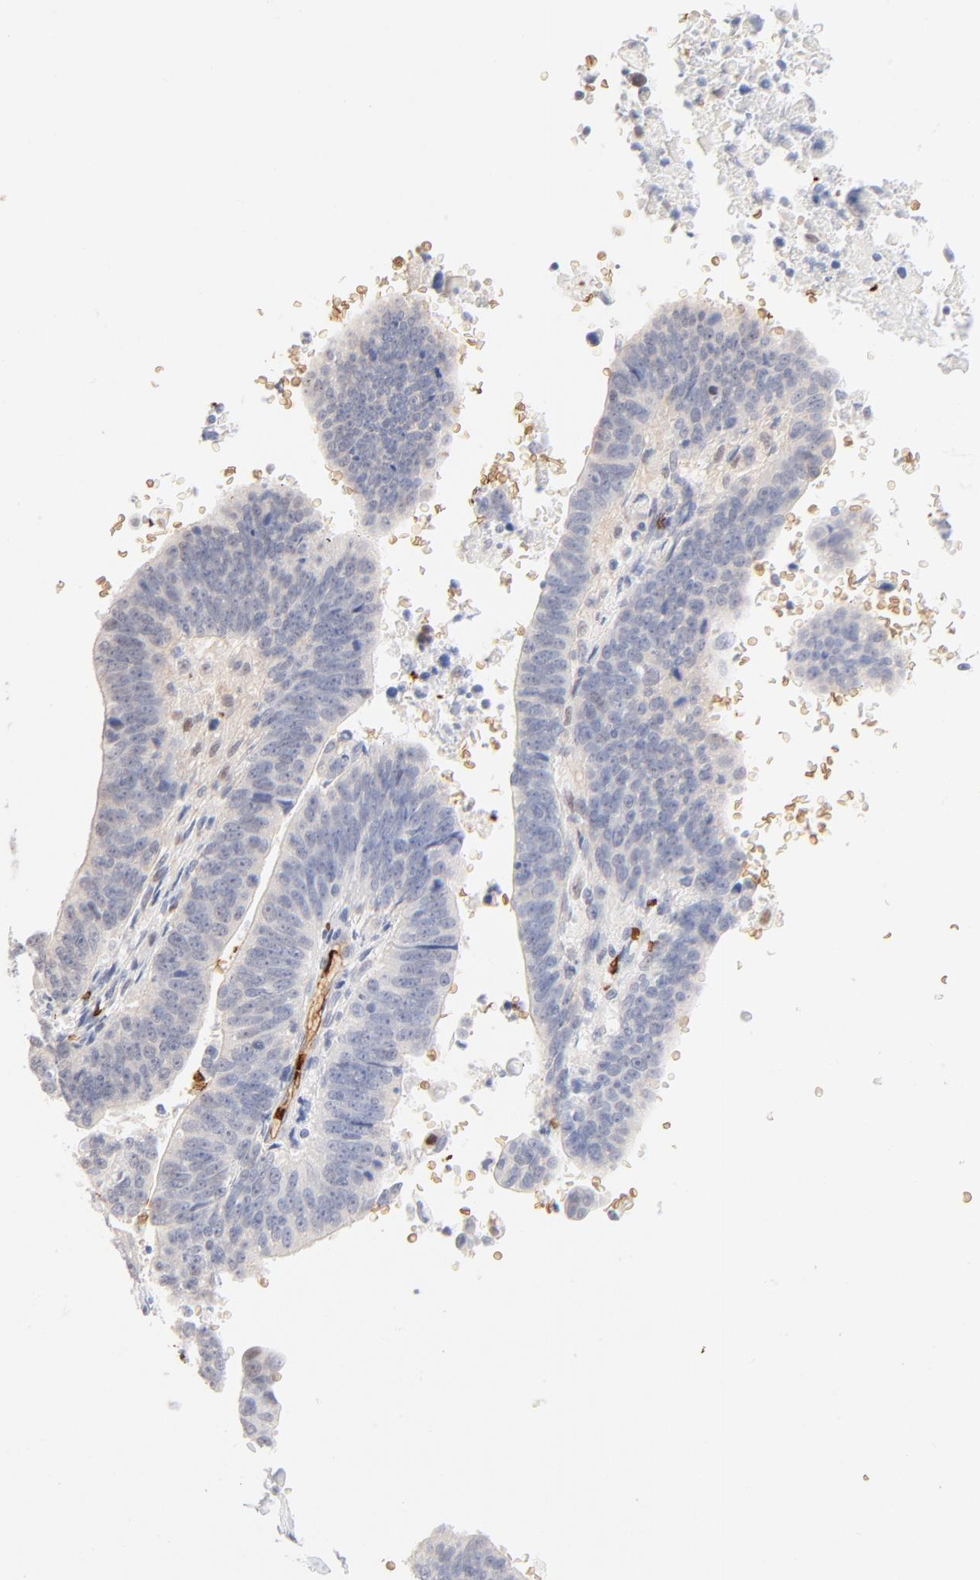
{"staining": {"intensity": "negative", "quantity": "none", "location": "none"}, "tissue": "stomach cancer", "cell_type": "Tumor cells", "image_type": "cancer", "snomed": [{"axis": "morphology", "description": "Adenocarcinoma, NOS"}, {"axis": "topography", "description": "Stomach, upper"}], "caption": "IHC image of neoplastic tissue: human stomach cancer (adenocarcinoma) stained with DAB (3,3'-diaminobenzidine) shows no significant protein staining in tumor cells. The staining is performed using DAB (3,3'-diaminobenzidine) brown chromogen with nuclei counter-stained in using hematoxylin.", "gene": "SPTB", "patient": {"sex": "female", "age": 50}}